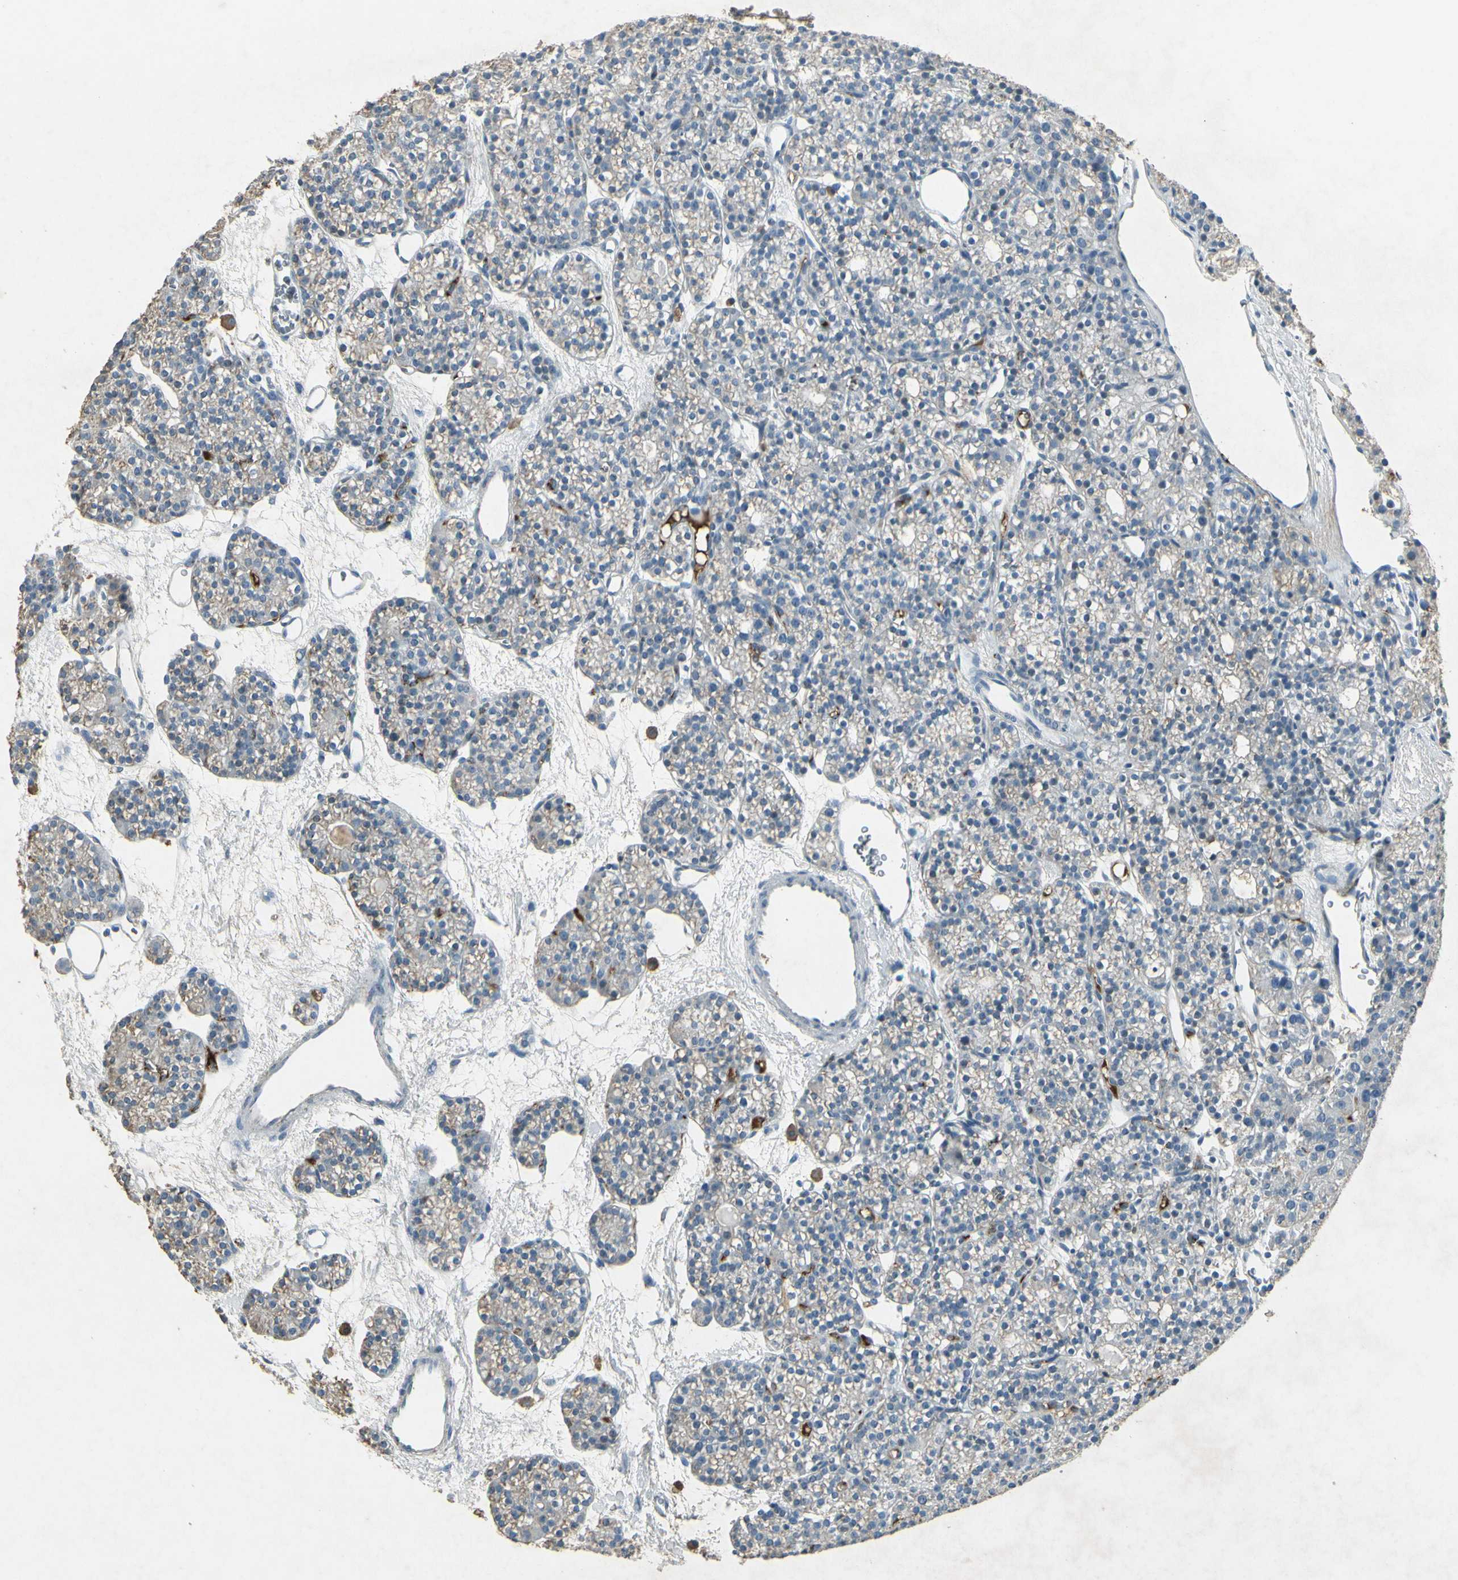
{"staining": {"intensity": "strong", "quantity": "<25%", "location": "cytoplasmic/membranous"}, "tissue": "parathyroid gland", "cell_type": "Glandular cells", "image_type": "normal", "snomed": [{"axis": "morphology", "description": "Normal tissue, NOS"}, {"axis": "topography", "description": "Parathyroid gland"}], "caption": "Immunohistochemical staining of normal human parathyroid gland displays medium levels of strong cytoplasmic/membranous staining in approximately <25% of glandular cells. The protein of interest is shown in brown color, while the nuclei are stained blue.", "gene": "IGHM", "patient": {"sex": "female", "age": 64}}